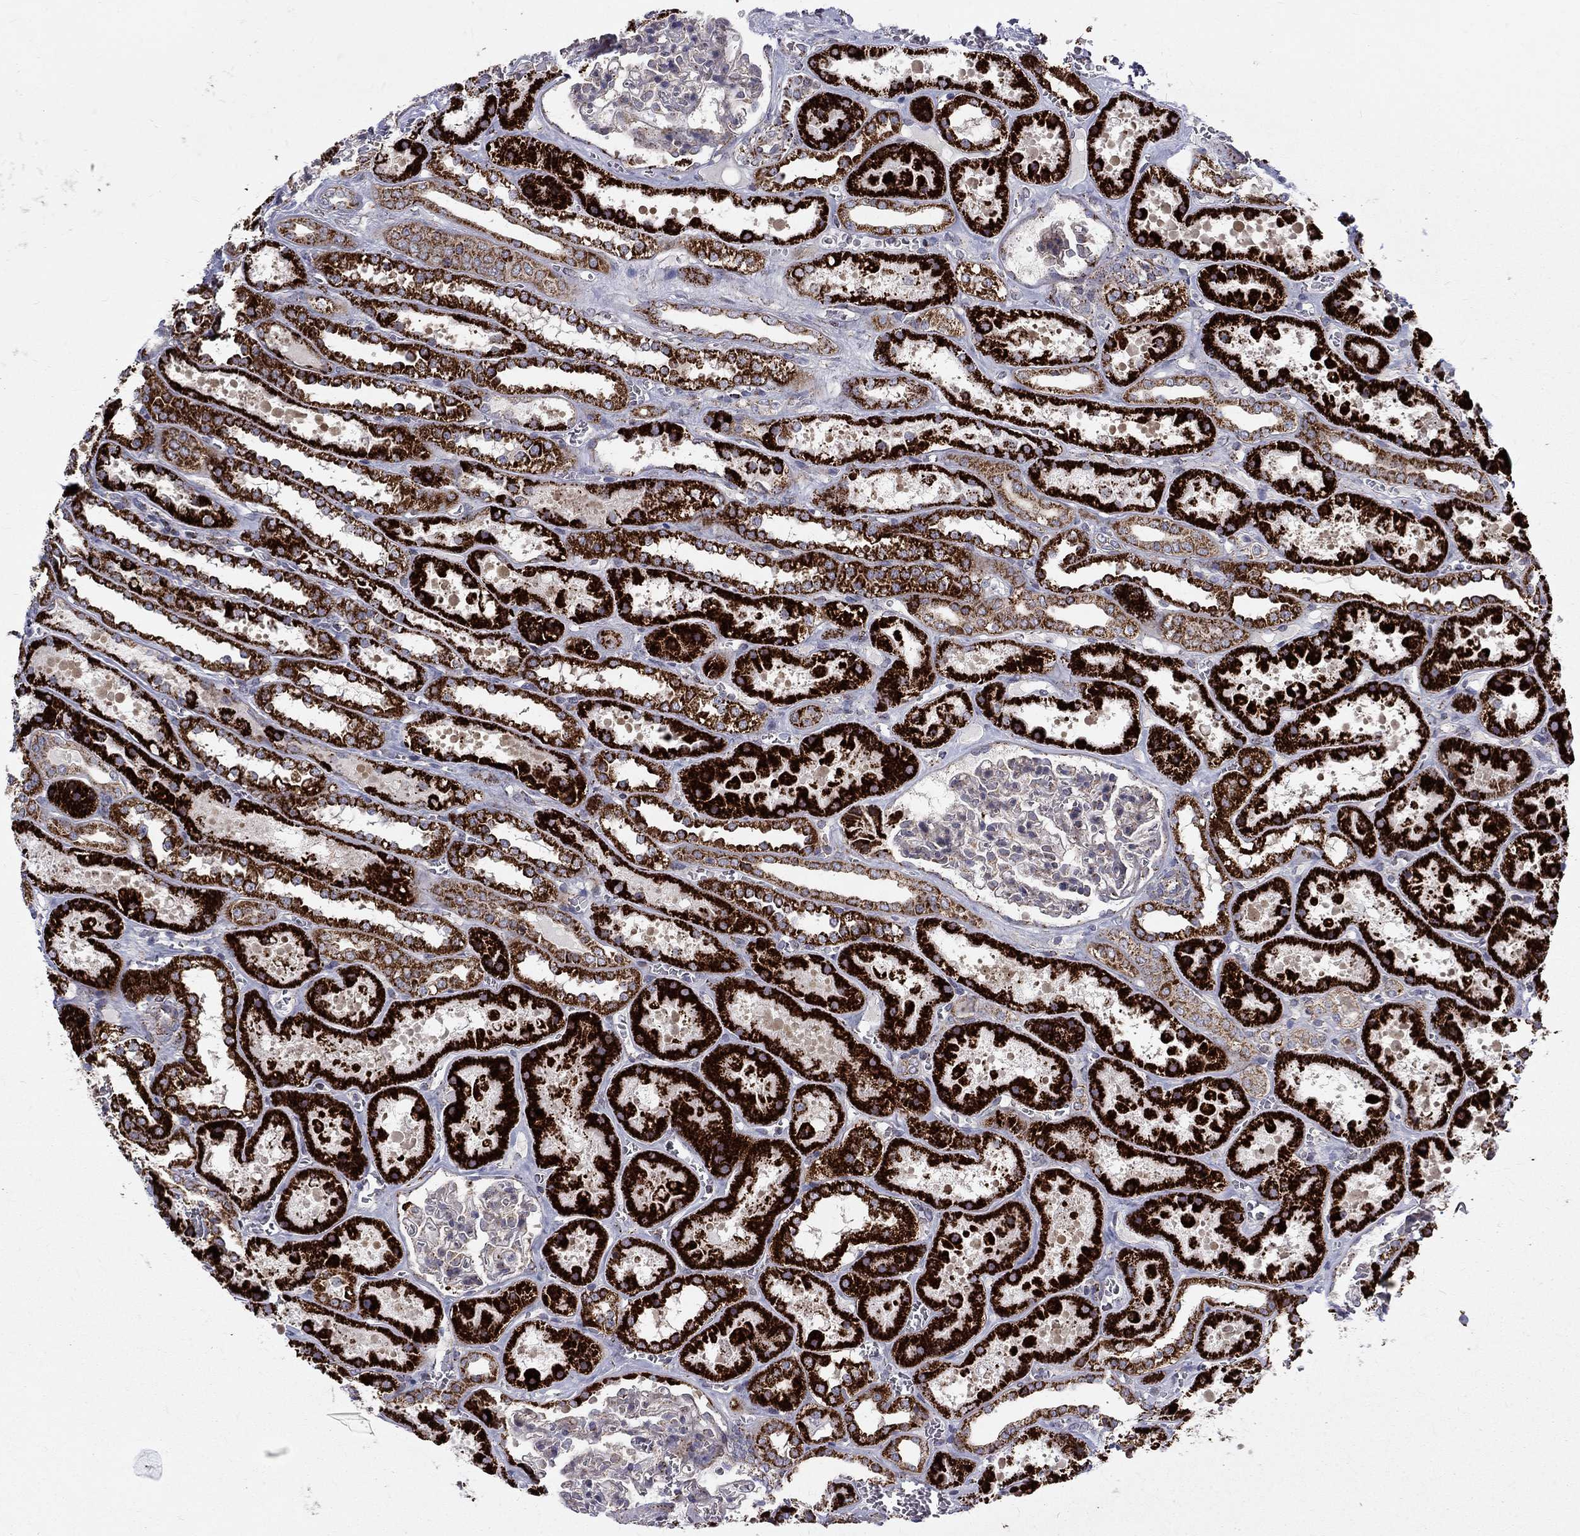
{"staining": {"intensity": "negative", "quantity": "none", "location": "none"}, "tissue": "kidney", "cell_type": "Cells in glomeruli", "image_type": "normal", "snomed": [{"axis": "morphology", "description": "Normal tissue, NOS"}, {"axis": "topography", "description": "Kidney"}], "caption": "Immunohistochemical staining of benign human kidney shows no significant positivity in cells in glomeruli.", "gene": "ALDH1B1", "patient": {"sex": "female", "age": 41}}